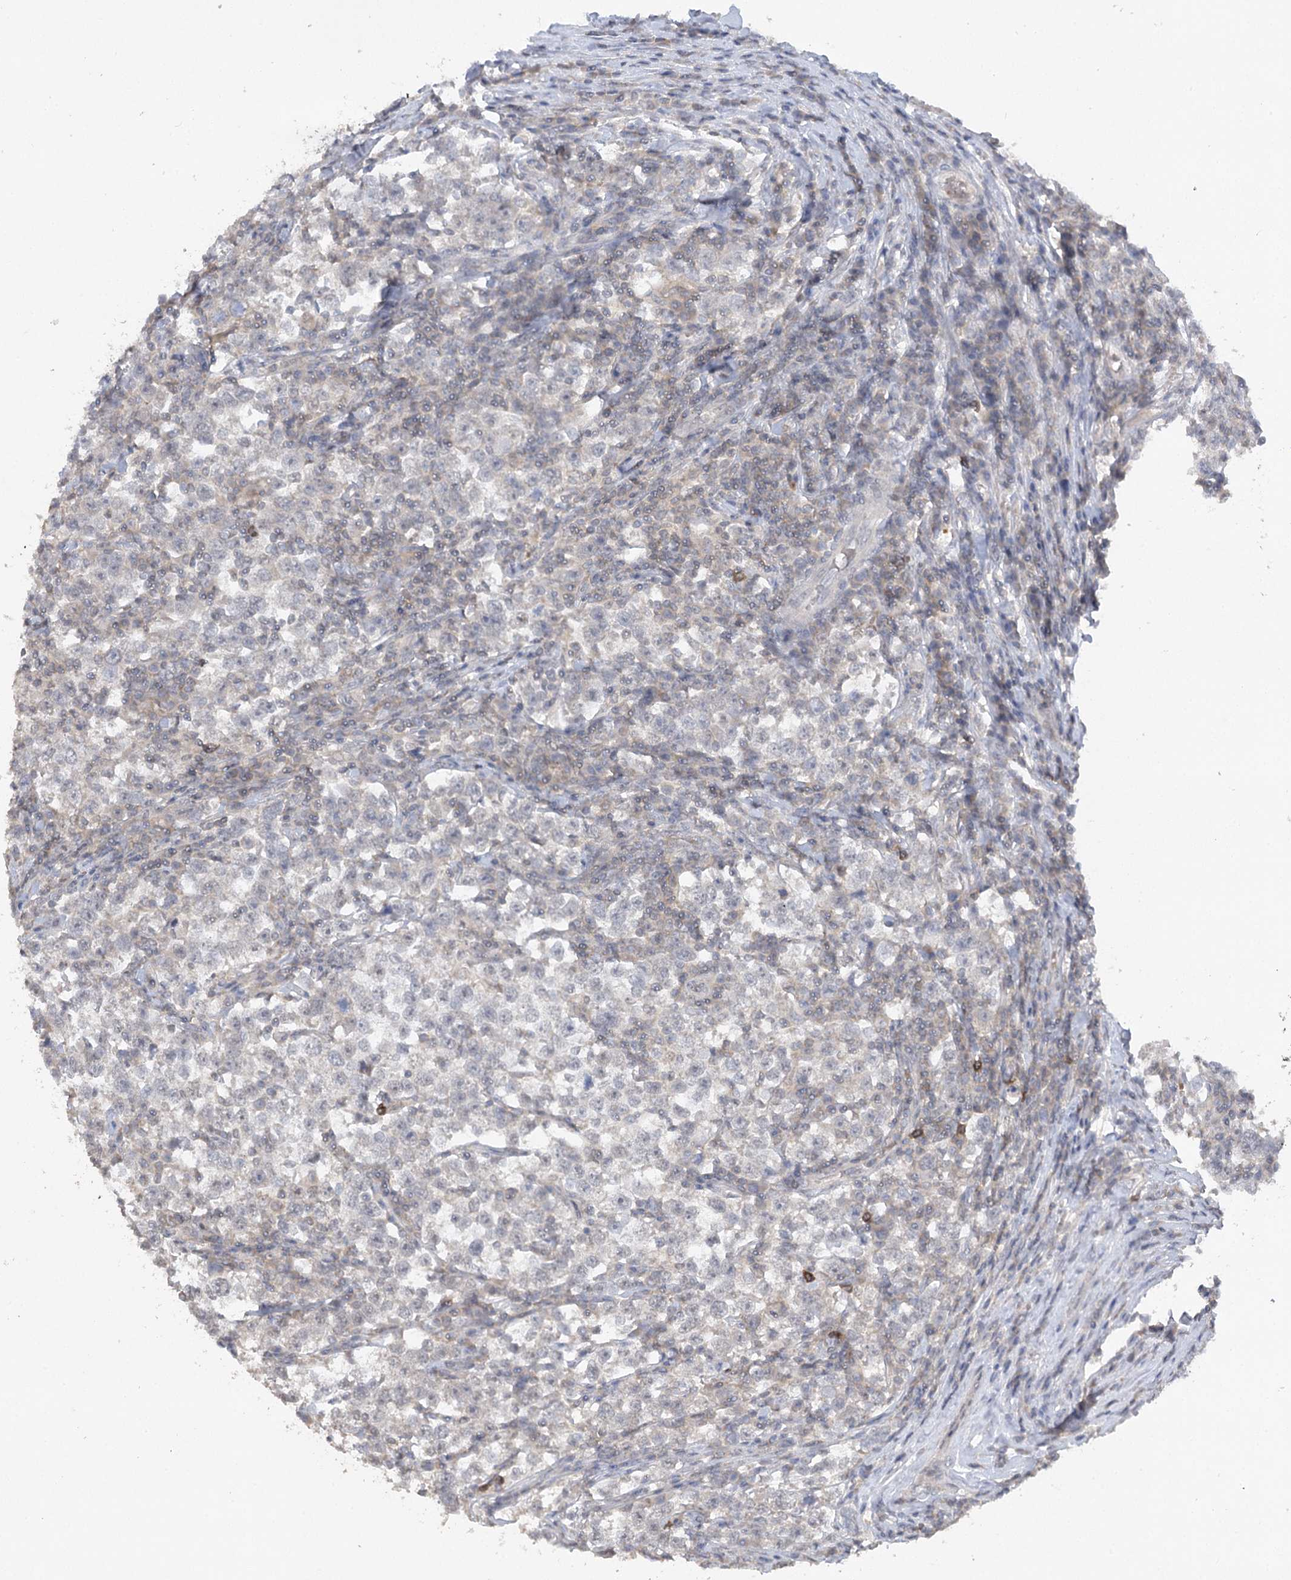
{"staining": {"intensity": "negative", "quantity": "none", "location": "none"}, "tissue": "testis cancer", "cell_type": "Tumor cells", "image_type": "cancer", "snomed": [{"axis": "morphology", "description": "Normal tissue, NOS"}, {"axis": "morphology", "description": "Seminoma, NOS"}, {"axis": "topography", "description": "Testis"}], "caption": "Immunohistochemical staining of testis cancer shows no significant expression in tumor cells. The staining is performed using DAB (3,3'-diaminobenzidine) brown chromogen with nuclei counter-stained in using hematoxylin.", "gene": "TRAF3IP1", "patient": {"sex": "male", "age": 43}}